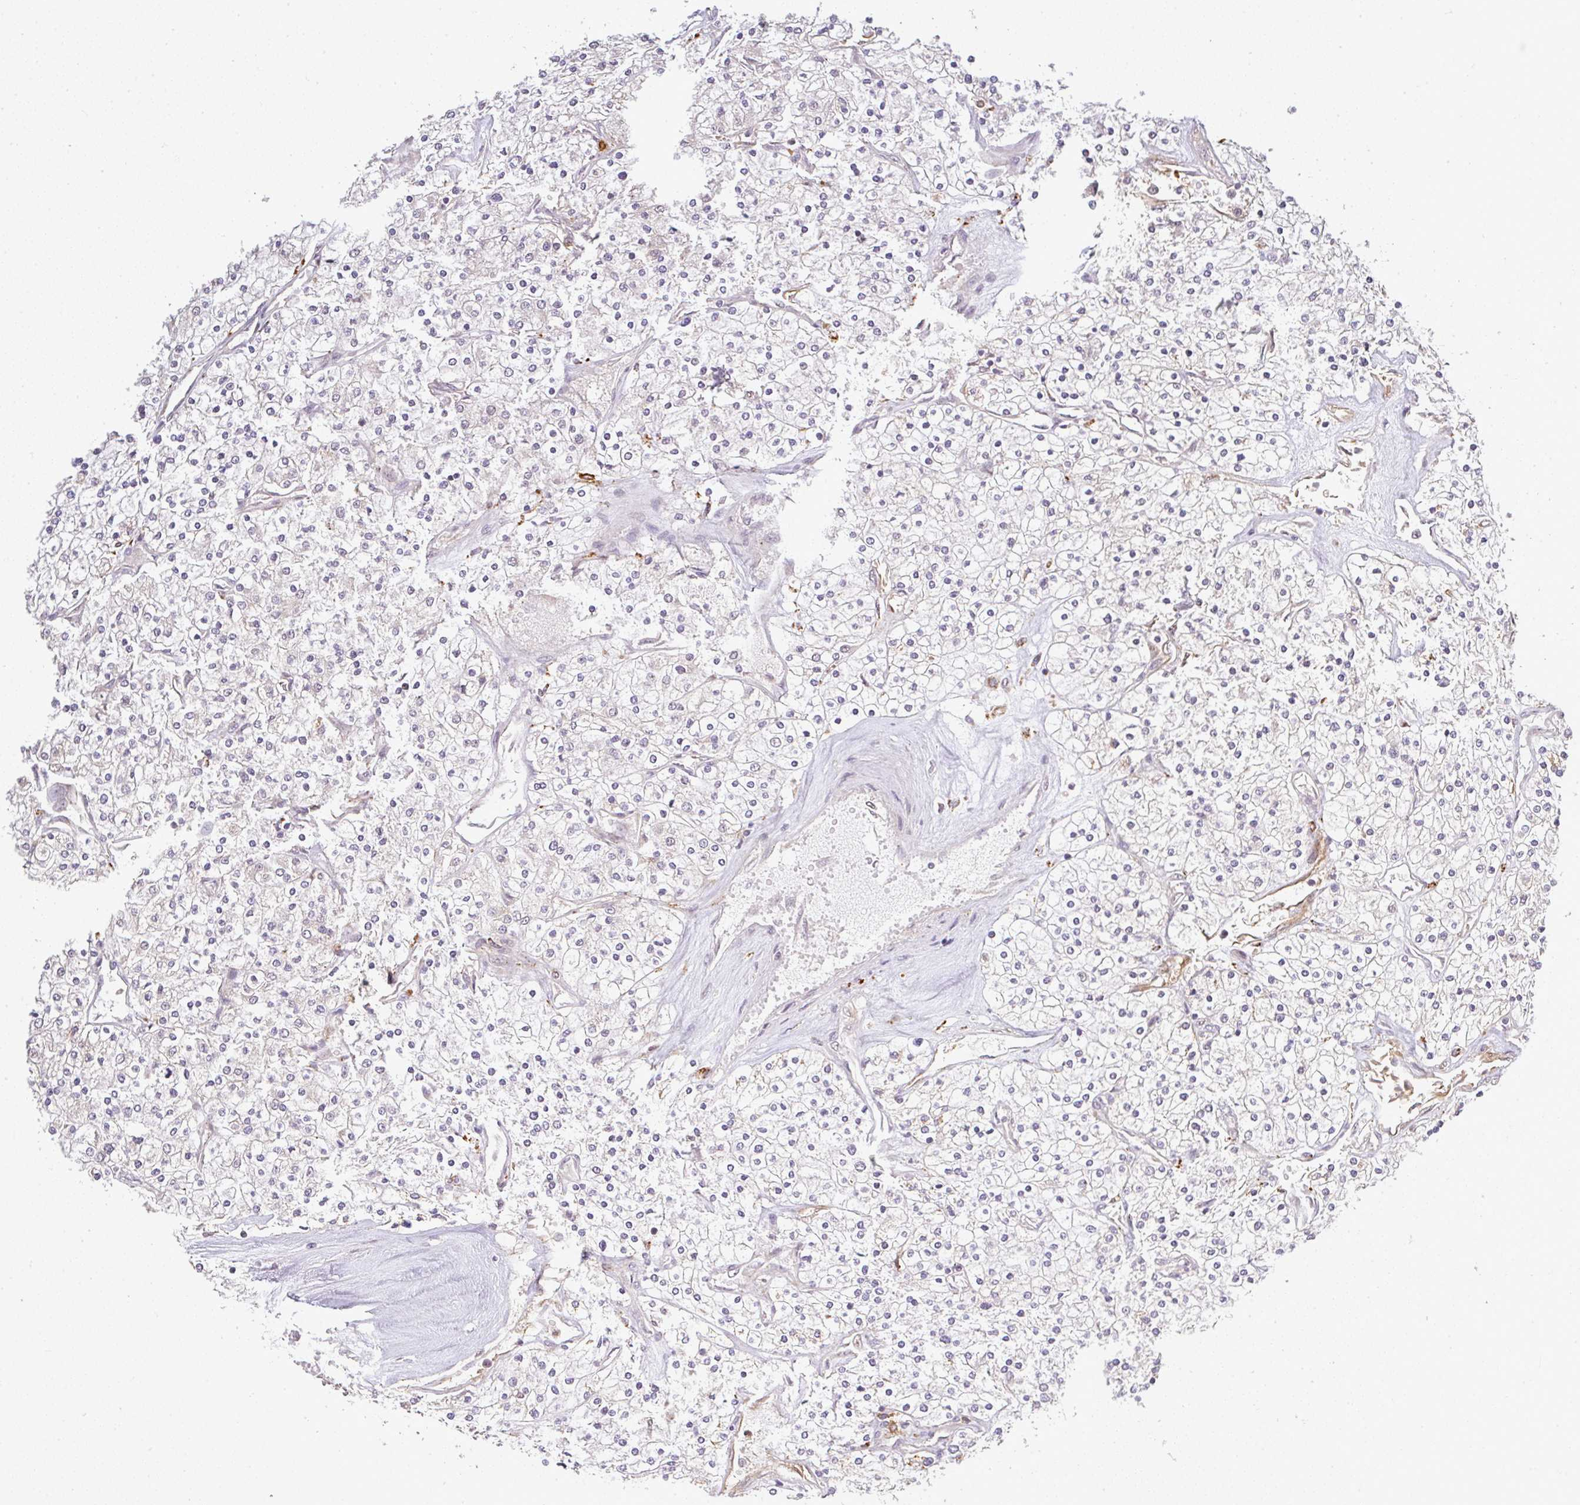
{"staining": {"intensity": "negative", "quantity": "none", "location": "none"}, "tissue": "renal cancer", "cell_type": "Tumor cells", "image_type": "cancer", "snomed": [{"axis": "morphology", "description": "Adenocarcinoma, NOS"}, {"axis": "topography", "description": "Kidney"}], "caption": "DAB immunohistochemical staining of human renal adenocarcinoma displays no significant staining in tumor cells.", "gene": "FAM153A", "patient": {"sex": "male", "age": 80}}